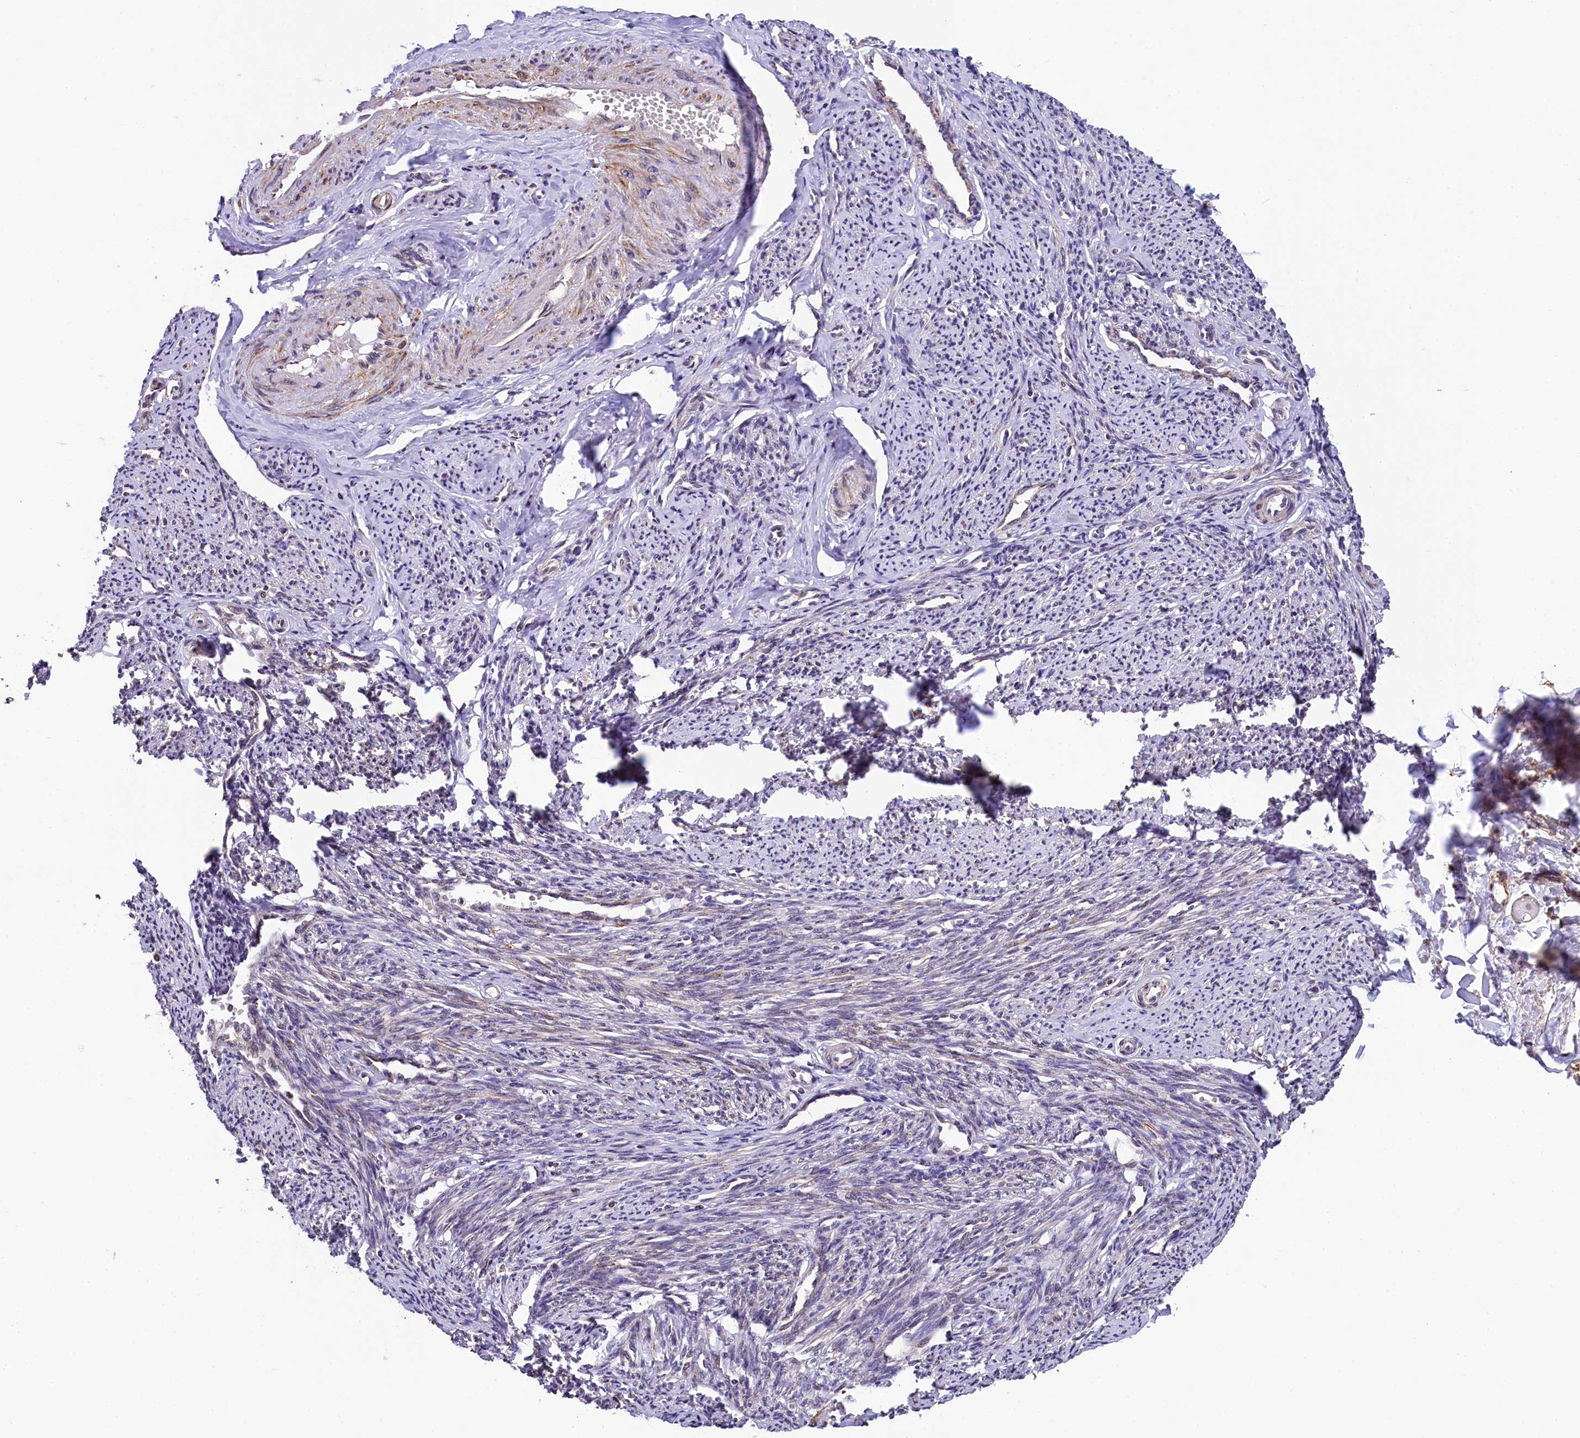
{"staining": {"intensity": "strong", "quantity": "25%-75%", "location": "cytoplasmic/membranous"}, "tissue": "smooth muscle", "cell_type": "Smooth muscle cells", "image_type": "normal", "snomed": [{"axis": "morphology", "description": "Normal tissue, NOS"}, {"axis": "topography", "description": "Smooth muscle"}, {"axis": "topography", "description": "Uterus"}], "caption": "The immunohistochemical stain shows strong cytoplasmic/membranous staining in smooth muscle cells of normal smooth muscle. (brown staining indicates protein expression, while blue staining denotes nuclei).", "gene": "ZNF2", "patient": {"sex": "female", "age": 59}}